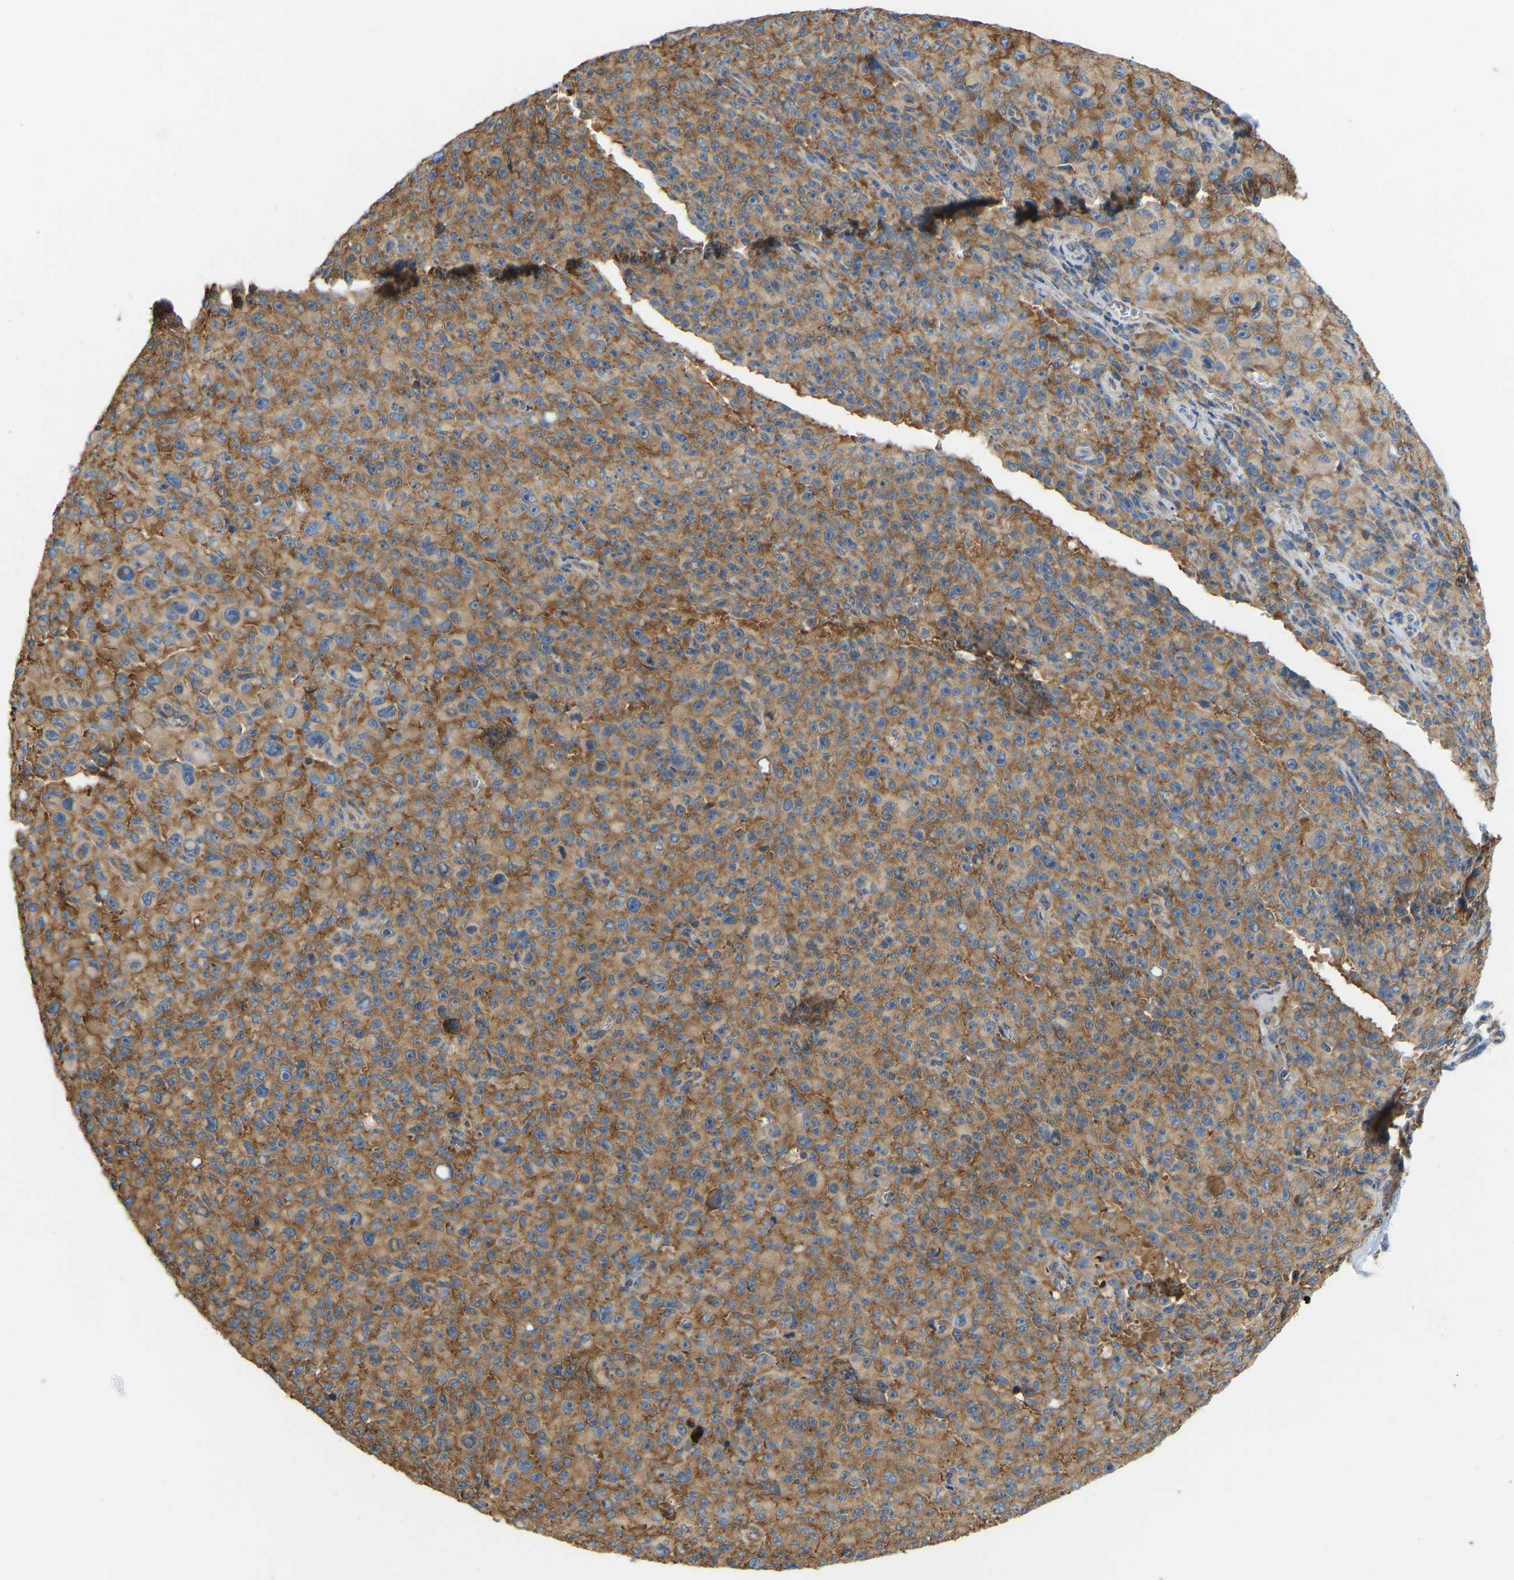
{"staining": {"intensity": "moderate", "quantity": ">75%", "location": "cytoplasmic/membranous"}, "tissue": "melanoma", "cell_type": "Tumor cells", "image_type": "cancer", "snomed": [{"axis": "morphology", "description": "Malignant melanoma, NOS"}, {"axis": "topography", "description": "Skin"}], "caption": "Human malignant melanoma stained for a protein (brown) reveals moderate cytoplasmic/membranous positive positivity in approximately >75% of tumor cells.", "gene": "RPS6KB2", "patient": {"sex": "female", "age": 82}}